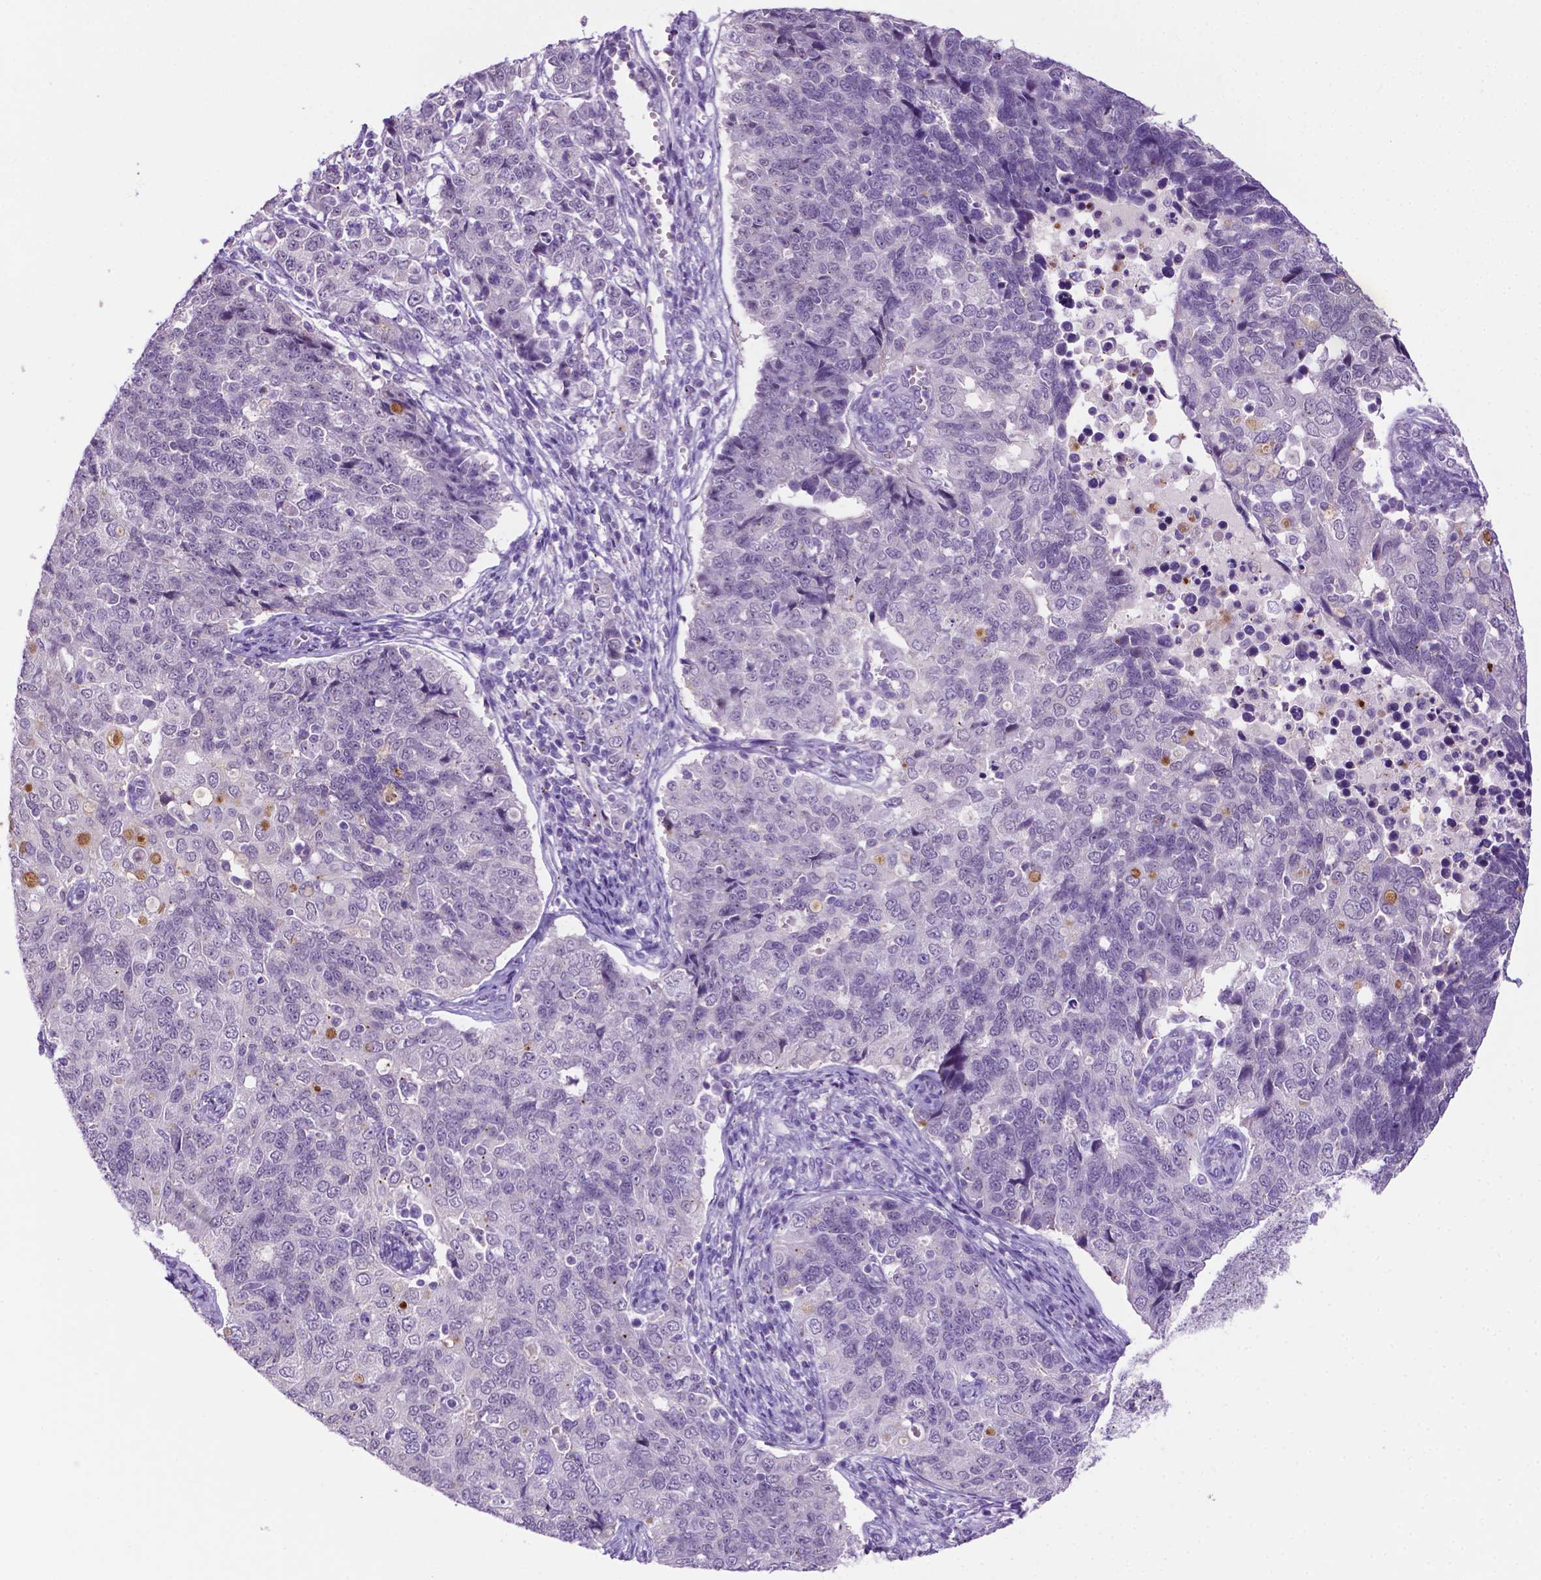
{"staining": {"intensity": "negative", "quantity": "none", "location": "none"}, "tissue": "endometrial cancer", "cell_type": "Tumor cells", "image_type": "cancer", "snomed": [{"axis": "morphology", "description": "Adenocarcinoma, NOS"}, {"axis": "topography", "description": "Endometrium"}], "caption": "The immunohistochemistry (IHC) photomicrograph has no significant staining in tumor cells of adenocarcinoma (endometrial) tissue.", "gene": "MMP27", "patient": {"sex": "female", "age": 43}}